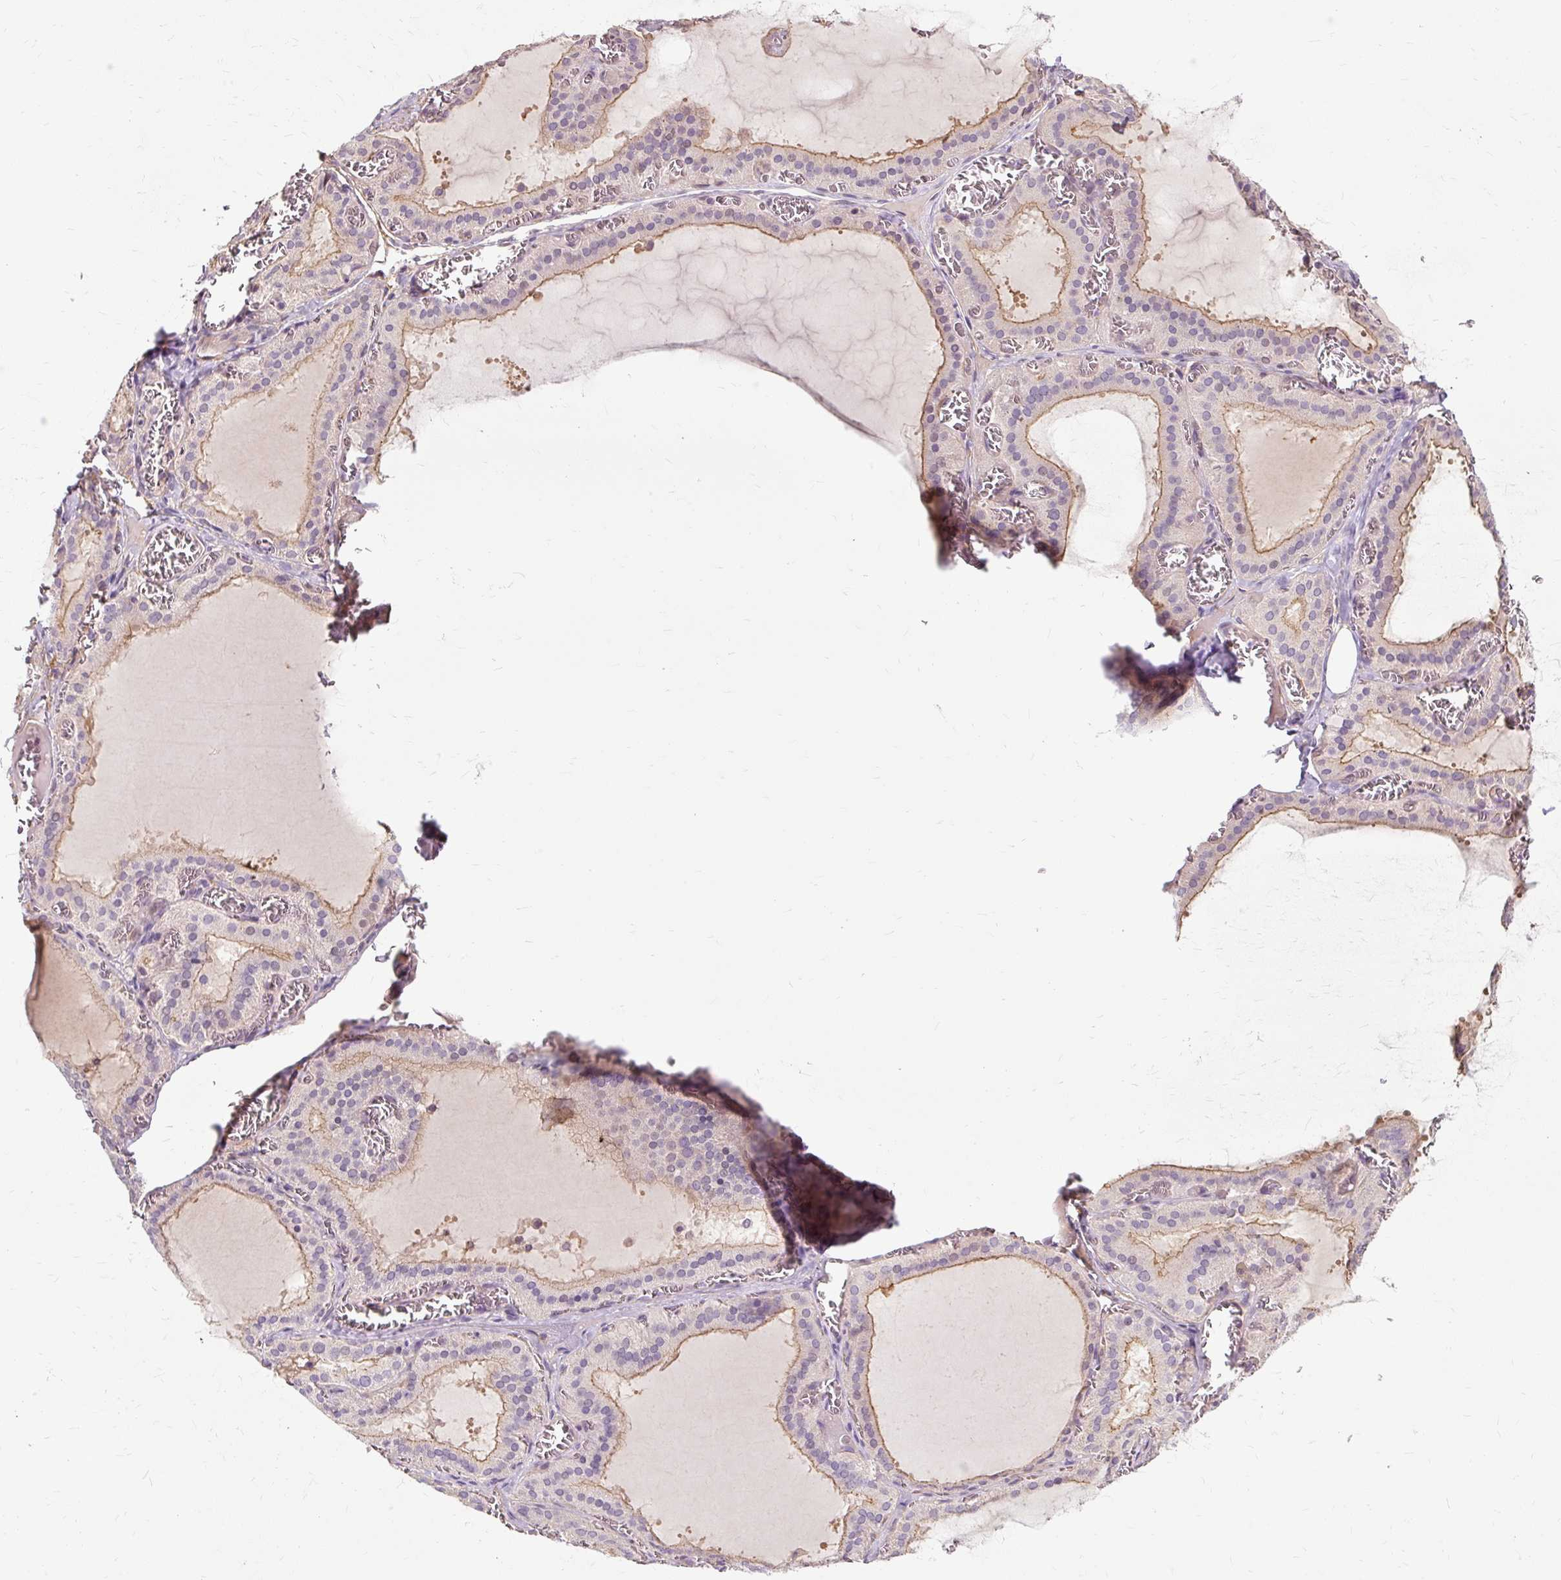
{"staining": {"intensity": "weak", "quantity": "25%-75%", "location": "cytoplasmic/membranous"}, "tissue": "thyroid gland", "cell_type": "Glandular cells", "image_type": "normal", "snomed": [{"axis": "morphology", "description": "Normal tissue, NOS"}, {"axis": "topography", "description": "Thyroid gland"}], "caption": "Immunohistochemical staining of unremarkable thyroid gland demonstrates weak cytoplasmic/membranous protein expression in about 25%-75% of glandular cells.", "gene": "TSPAN8", "patient": {"sex": "female", "age": 30}}